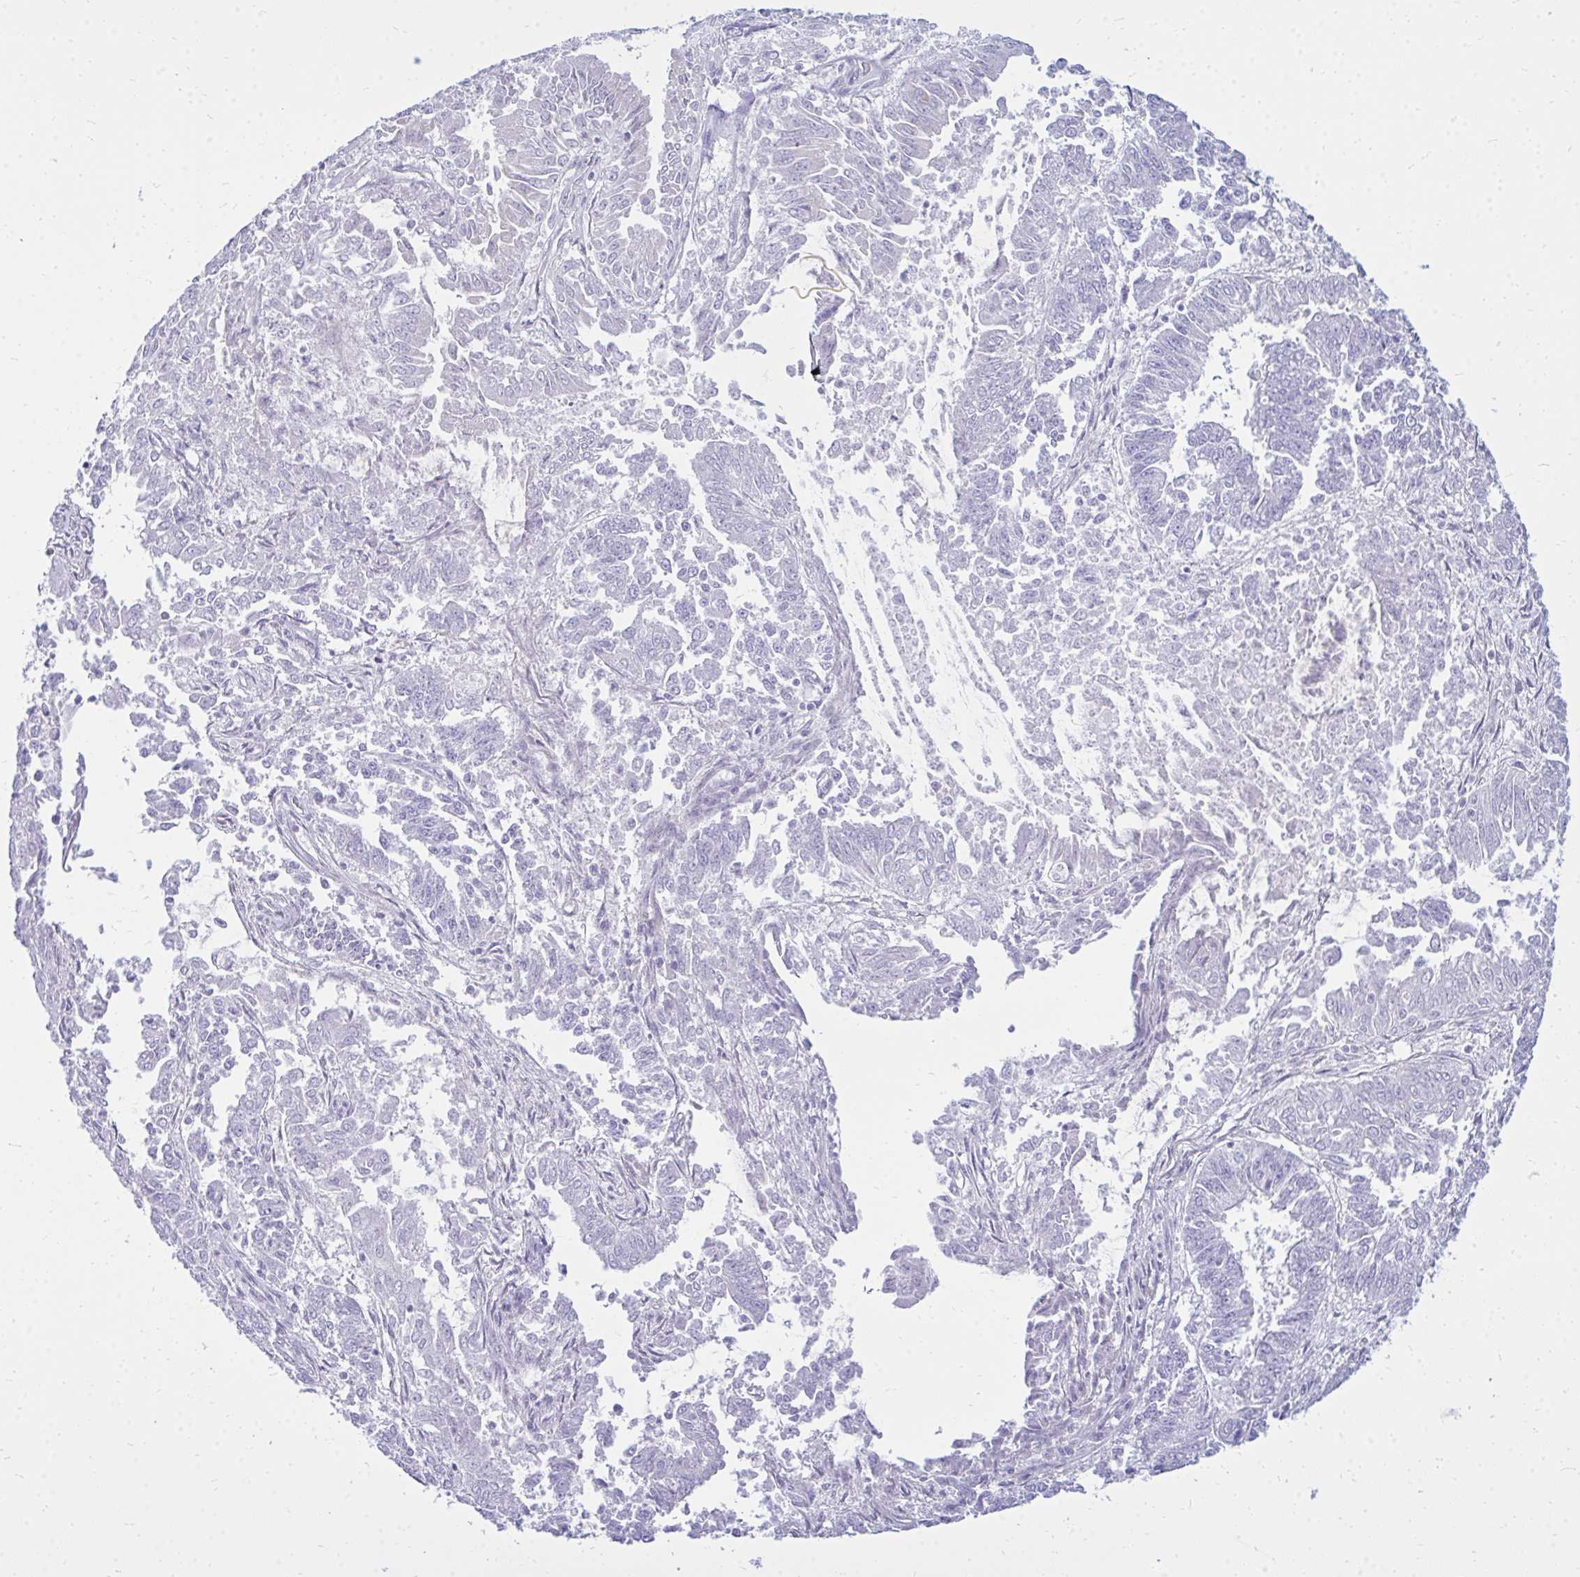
{"staining": {"intensity": "negative", "quantity": "none", "location": "none"}, "tissue": "endometrial cancer", "cell_type": "Tumor cells", "image_type": "cancer", "snomed": [{"axis": "morphology", "description": "Adenocarcinoma, NOS"}, {"axis": "topography", "description": "Endometrium"}], "caption": "This is an IHC image of human endometrial cancer (adenocarcinoma). There is no staining in tumor cells.", "gene": "ZSCAN25", "patient": {"sex": "female", "age": 73}}